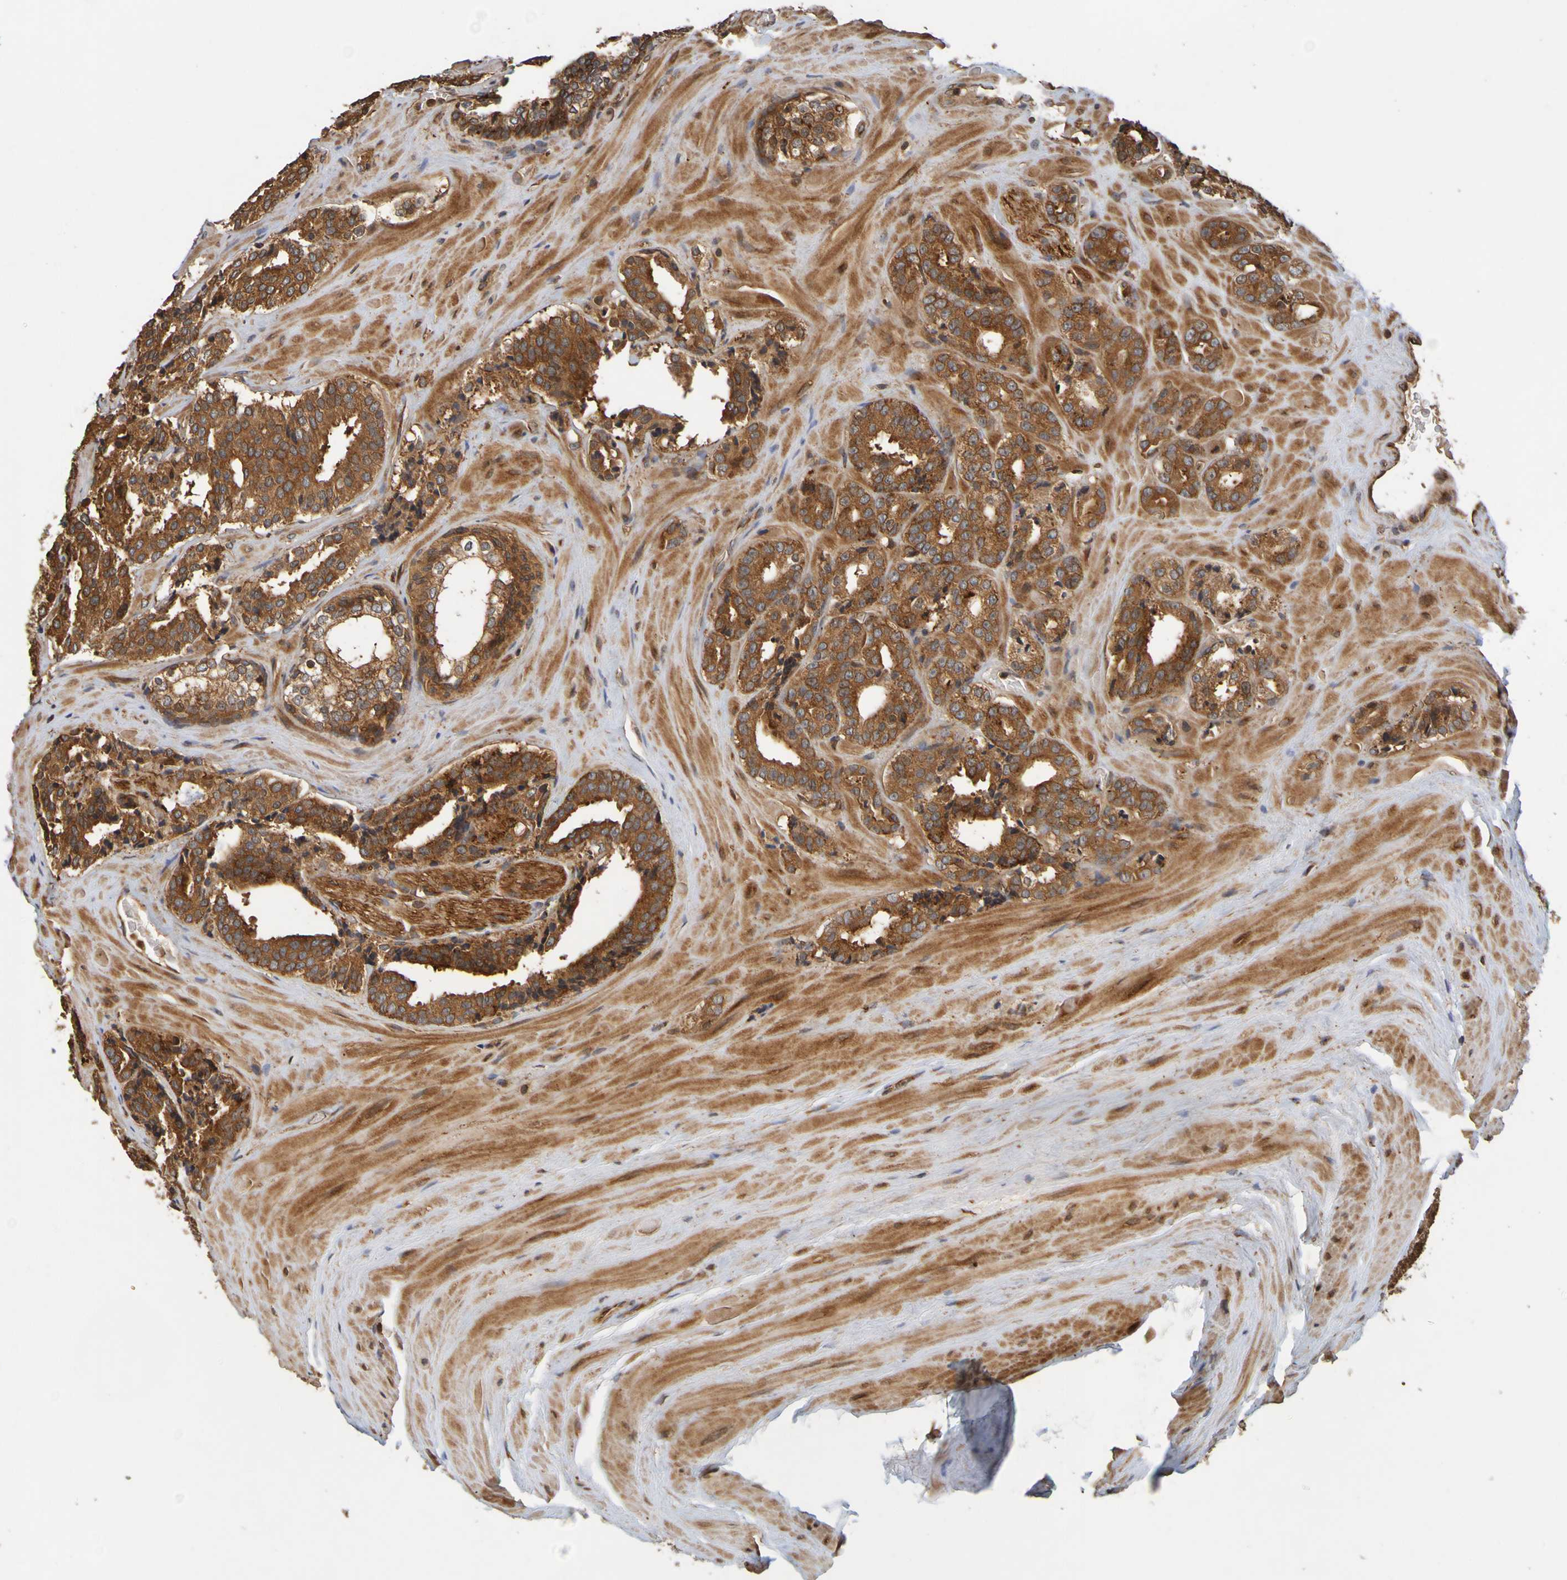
{"staining": {"intensity": "strong", "quantity": ">75%", "location": "cytoplasmic/membranous"}, "tissue": "prostate cancer", "cell_type": "Tumor cells", "image_type": "cancer", "snomed": [{"axis": "morphology", "description": "Adenocarcinoma, High grade"}, {"axis": "topography", "description": "Prostate"}], "caption": "This is an image of immunohistochemistry (IHC) staining of prostate cancer (high-grade adenocarcinoma), which shows strong expression in the cytoplasmic/membranous of tumor cells.", "gene": "OCRL", "patient": {"sex": "male", "age": 60}}